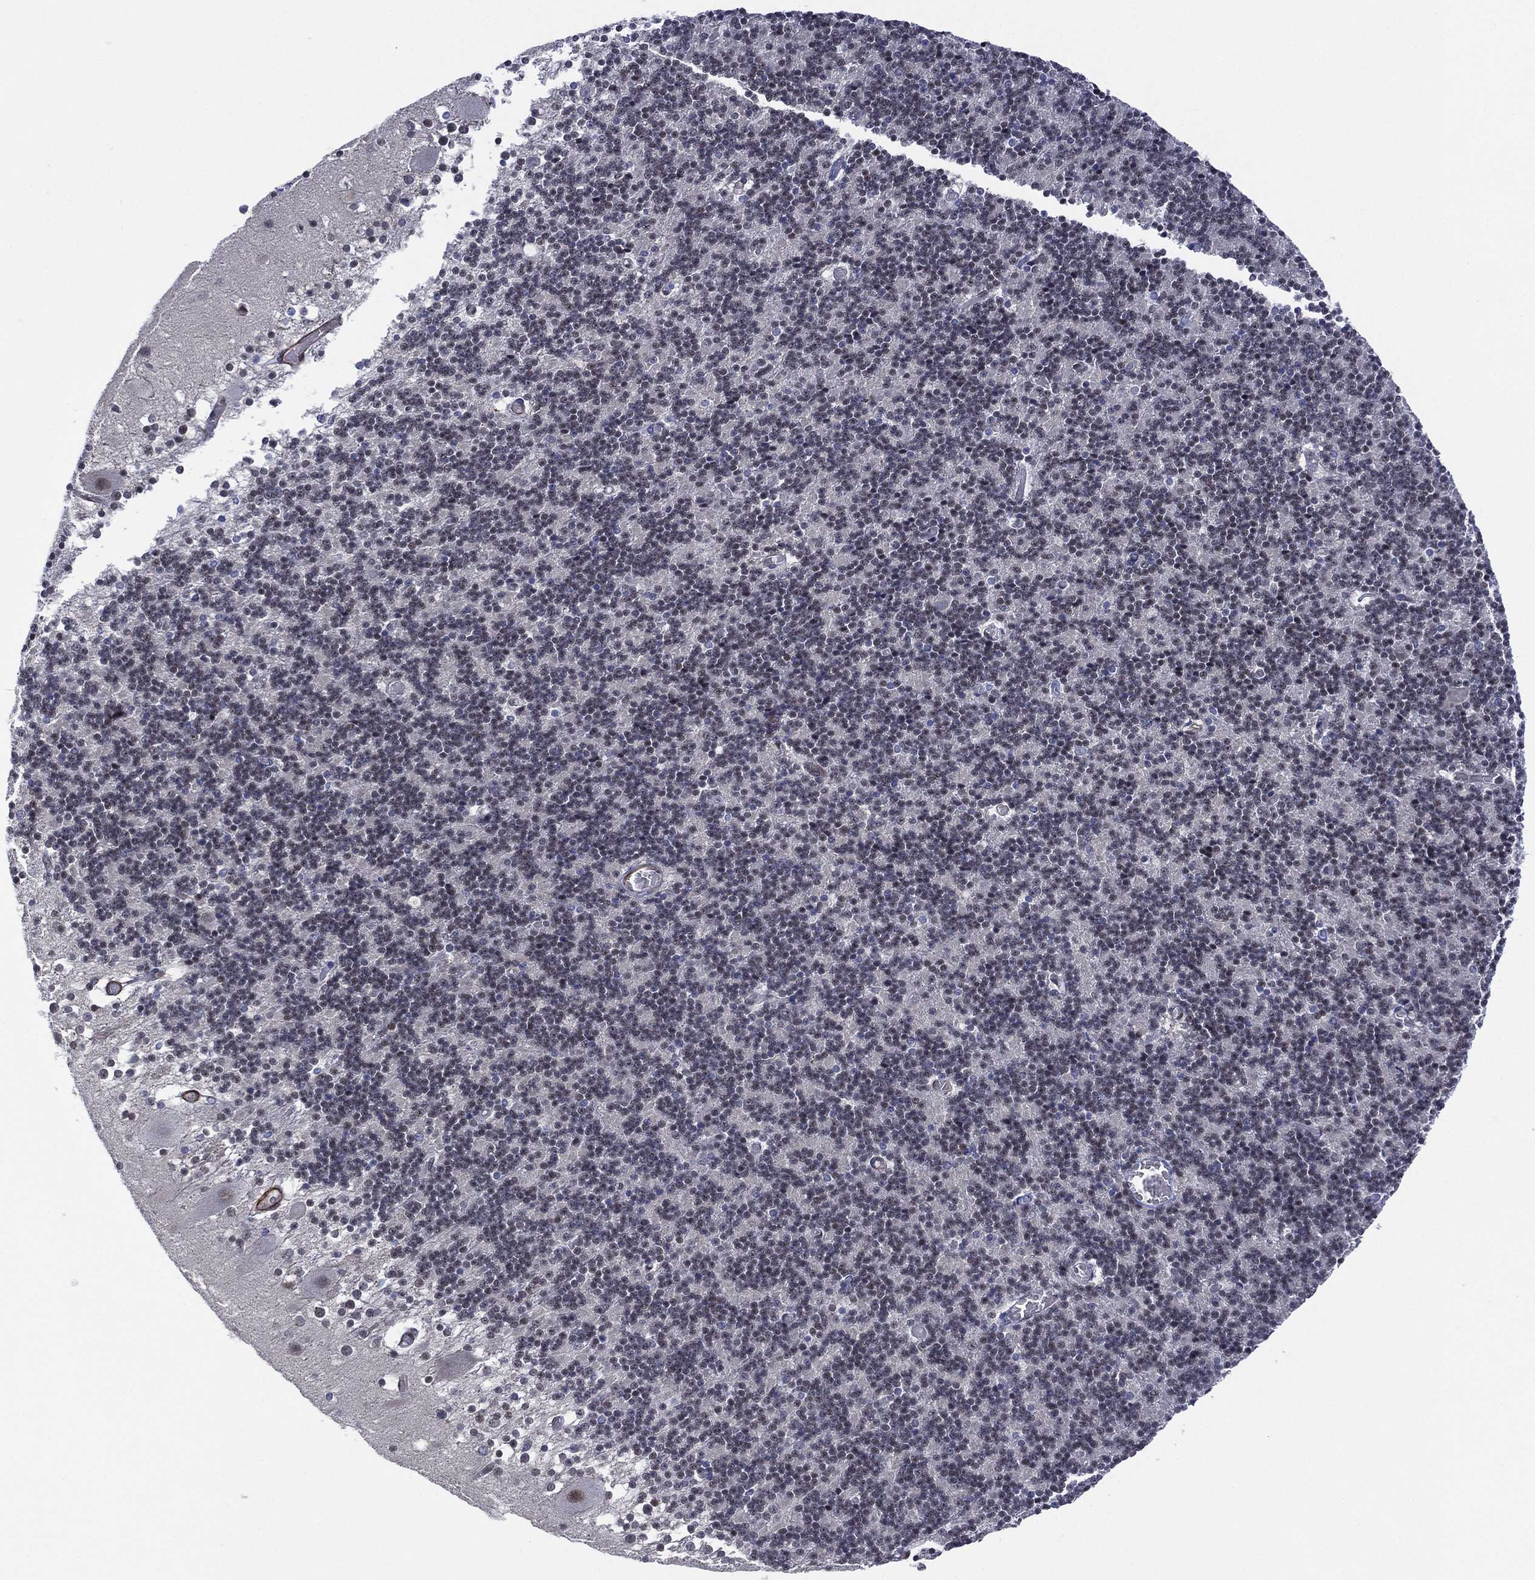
{"staining": {"intensity": "negative", "quantity": "none", "location": "none"}, "tissue": "cerebellum", "cell_type": "Cells in granular layer", "image_type": "normal", "snomed": [{"axis": "morphology", "description": "Normal tissue, NOS"}, {"axis": "topography", "description": "Cerebellum"}], "caption": "The IHC image has no significant staining in cells in granular layer of cerebellum.", "gene": "GSE1", "patient": {"sex": "male", "age": 70}}